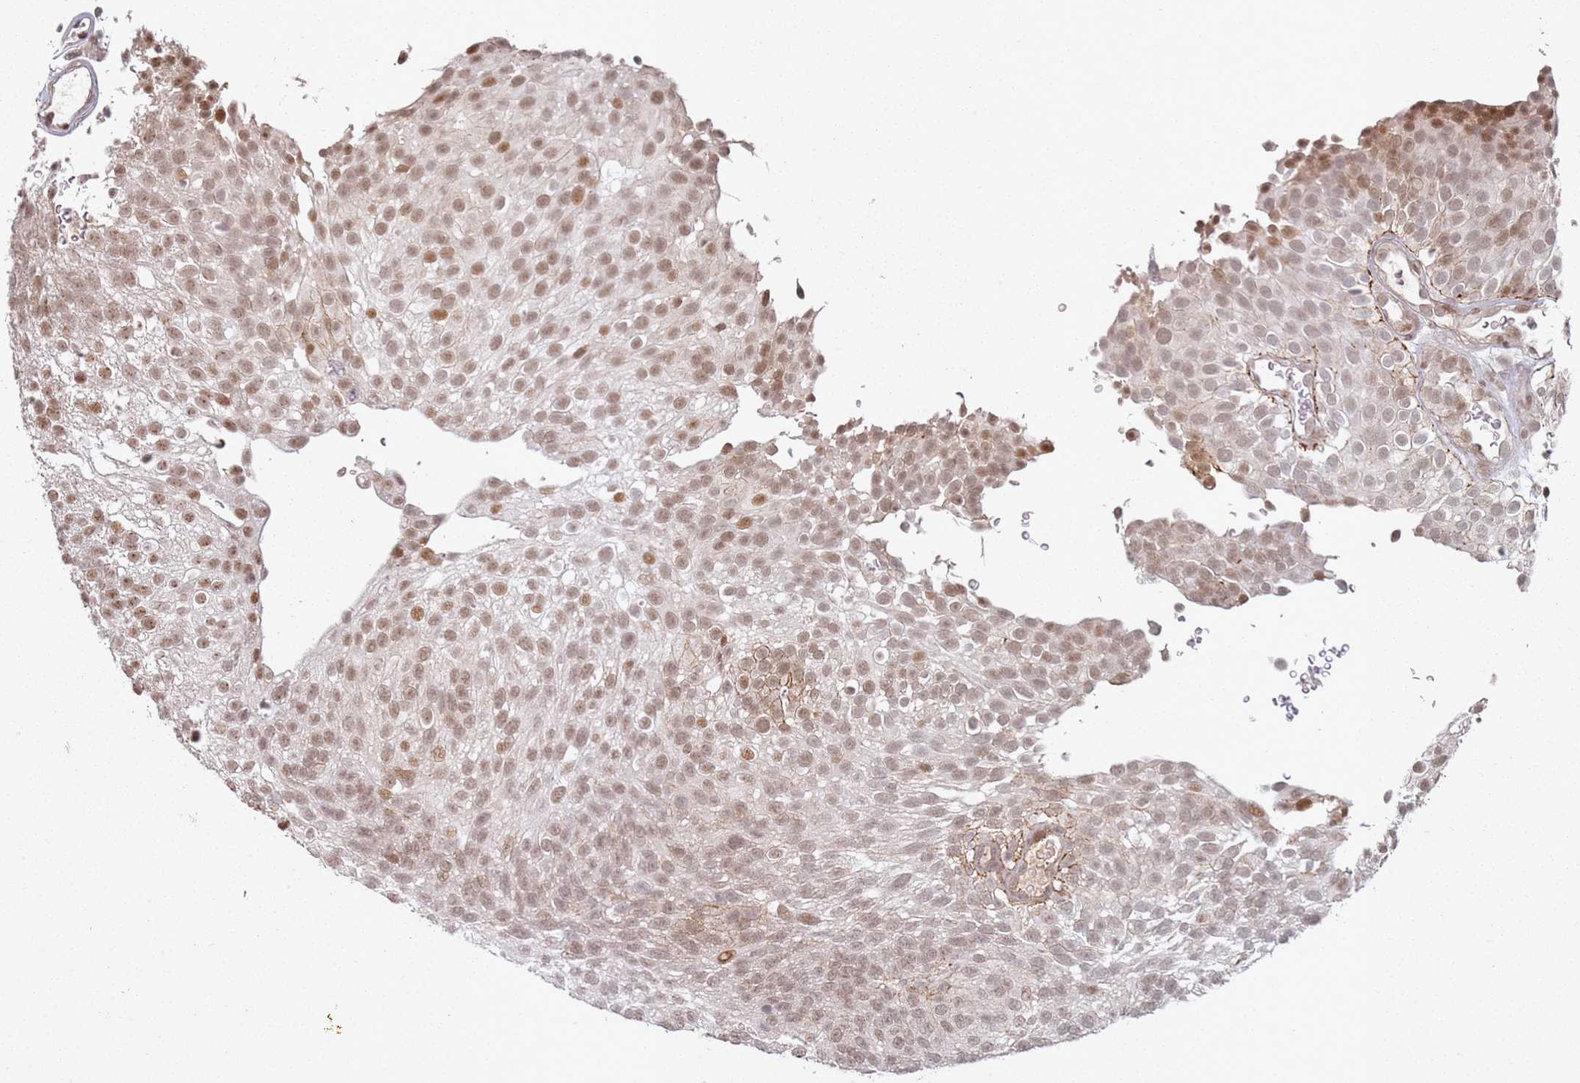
{"staining": {"intensity": "moderate", "quantity": ">75%", "location": "nuclear"}, "tissue": "urothelial cancer", "cell_type": "Tumor cells", "image_type": "cancer", "snomed": [{"axis": "morphology", "description": "Urothelial carcinoma, Low grade"}, {"axis": "topography", "description": "Urinary bladder"}], "caption": "Moderate nuclear protein expression is identified in about >75% of tumor cells in urothelial cancer. Using DAB (brown) and hematoxylin (blue) stains, captured at high magnification using brightfield microscopy.", "gene": "ATF6B", "patient": {"sex": "male", "age": 78}}